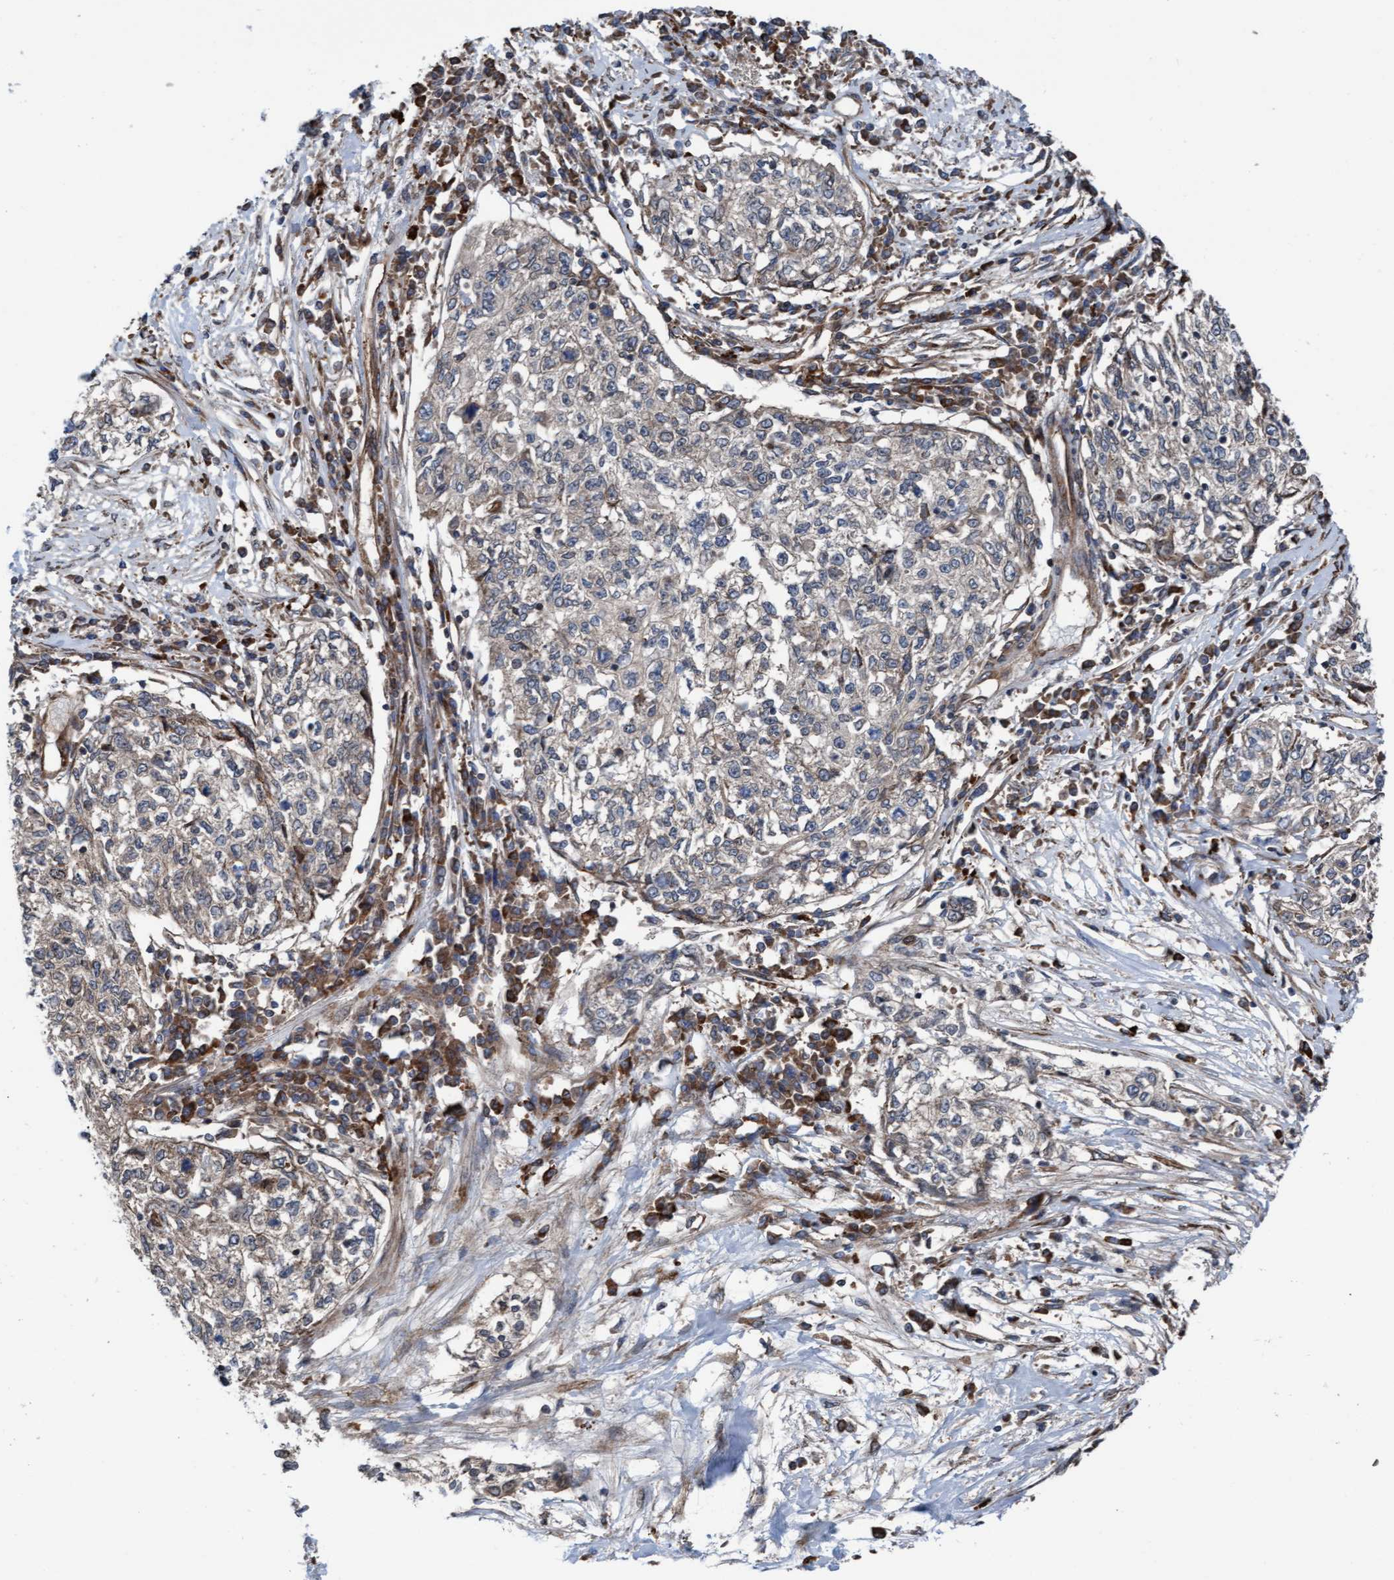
{"staining": {"intensity": "weak", "quantity": "<25%", "location": "cytoplasmic/membranous"}, "tissue": "cervical cancer", "cell_type": "Tumor cells", "image_type": "cancer", "snomed": [{"axis": "morphology", "description": "Squamous cell carcinoma, NOS"}, {"axis": "topography", "description": "Cervix"}], "caption": "The image shows no significant positivity in tumor cells of cervical squamous cell carcinoma.", "gene": "RAP1GAP2", "patient": {"sex": "female", "age": 57}}